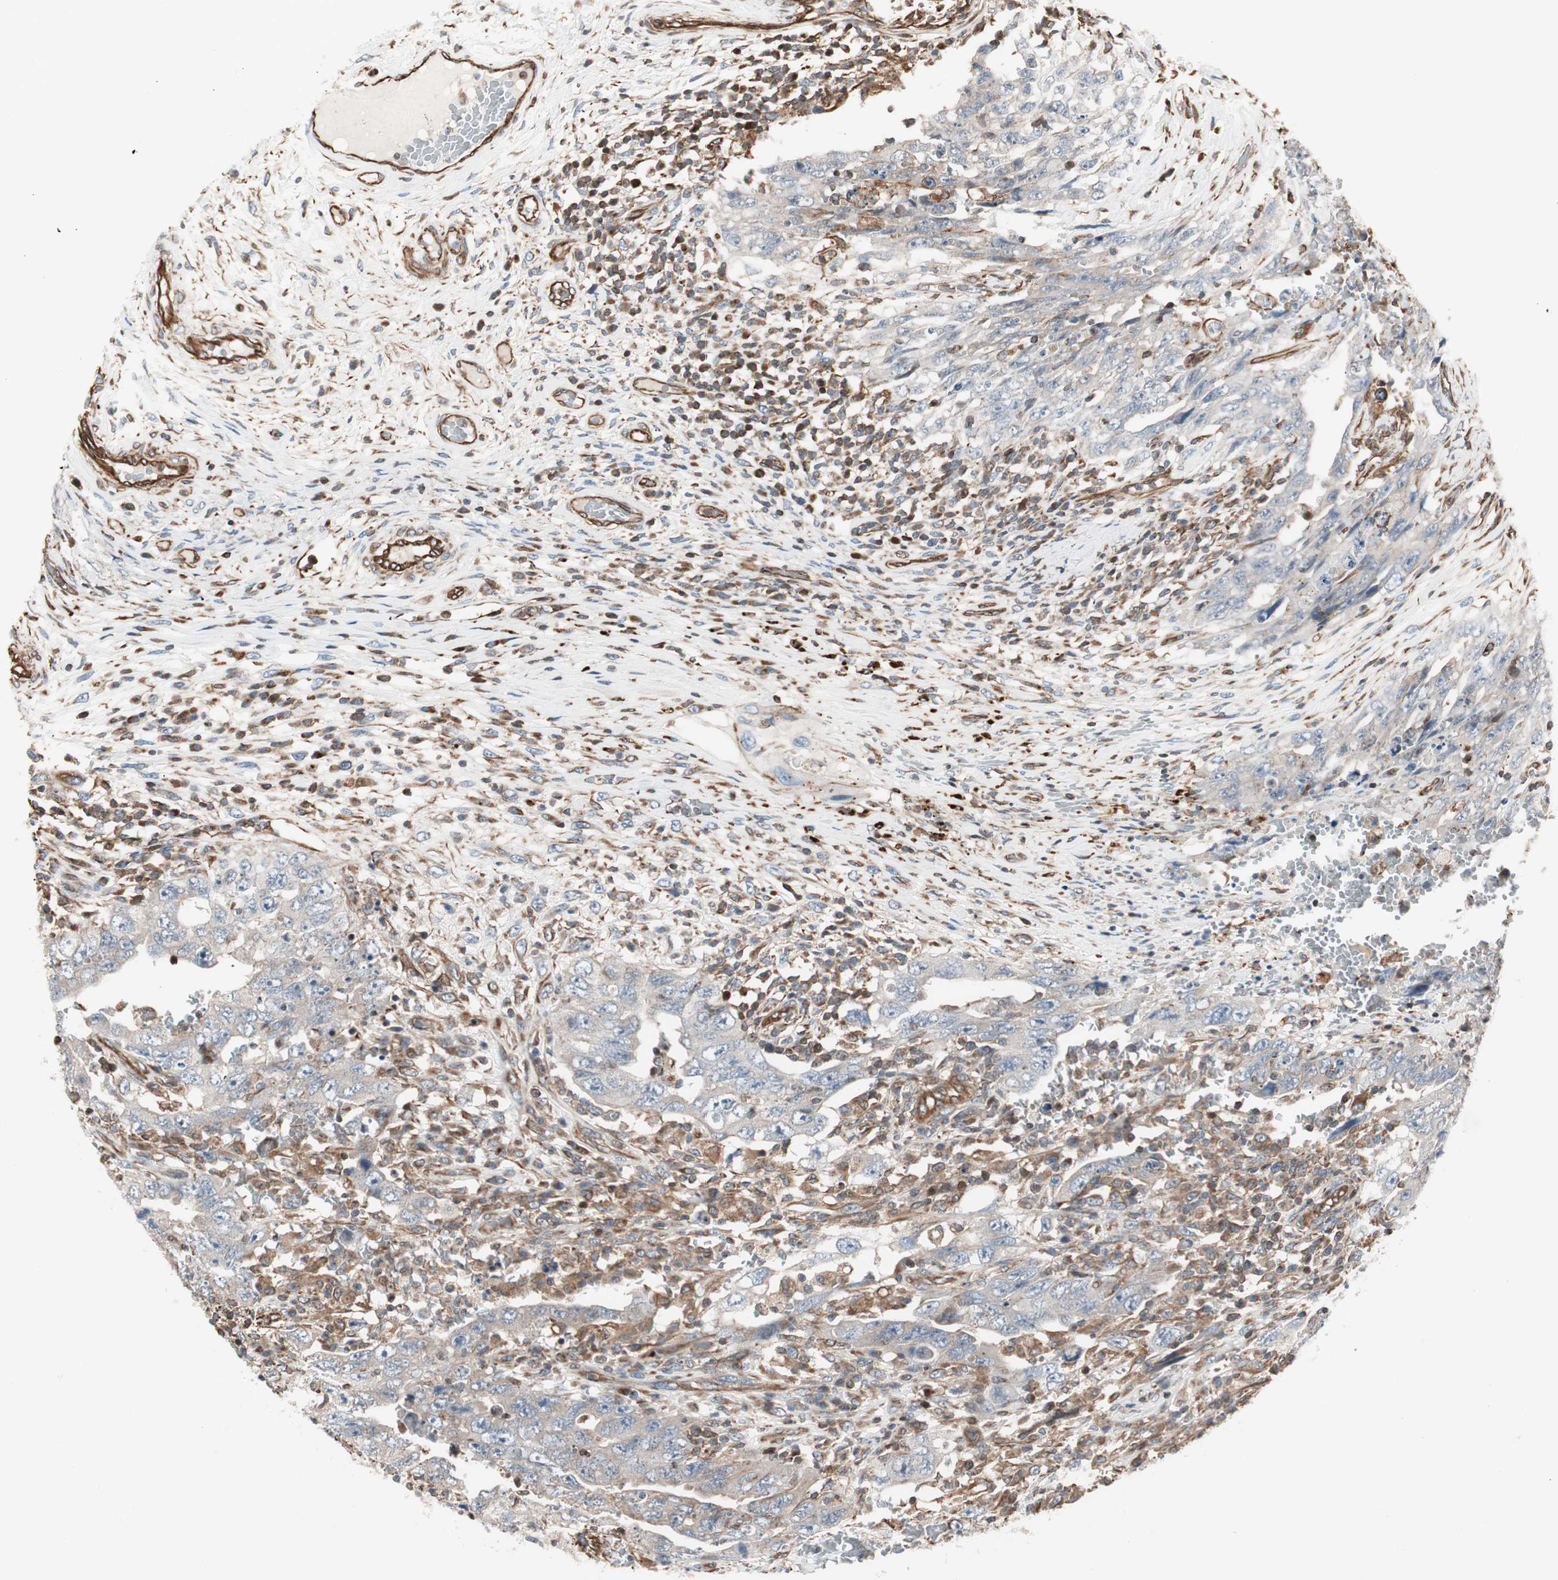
{"staining": {"intensity": "weak", "quantity": "25%-75%", "location": "cytoplasmic/membranous"}, "tissue": "testis cancer", "cell_type": "Tumor cells", "image_type": "cancer", "snomed": [{"axis": "morphology", "description": "Carcinoma, Embryonal, NOS"}, {"axis": "topography", "description": "Testis"}], "caption": "IHC photomicrograph of neoplastic tissue: testis cancer (embryonal carcinoma) stained using immunohistochemistry (IHC) shows low levels of weak protein expression localized specifically in the cytoplasmic/membranous of tumor cells, appearing as a cytoplasmic/membranous brown color.", "gene": "MAD2L2", "patient": {"sex": "male", "age": 26}}